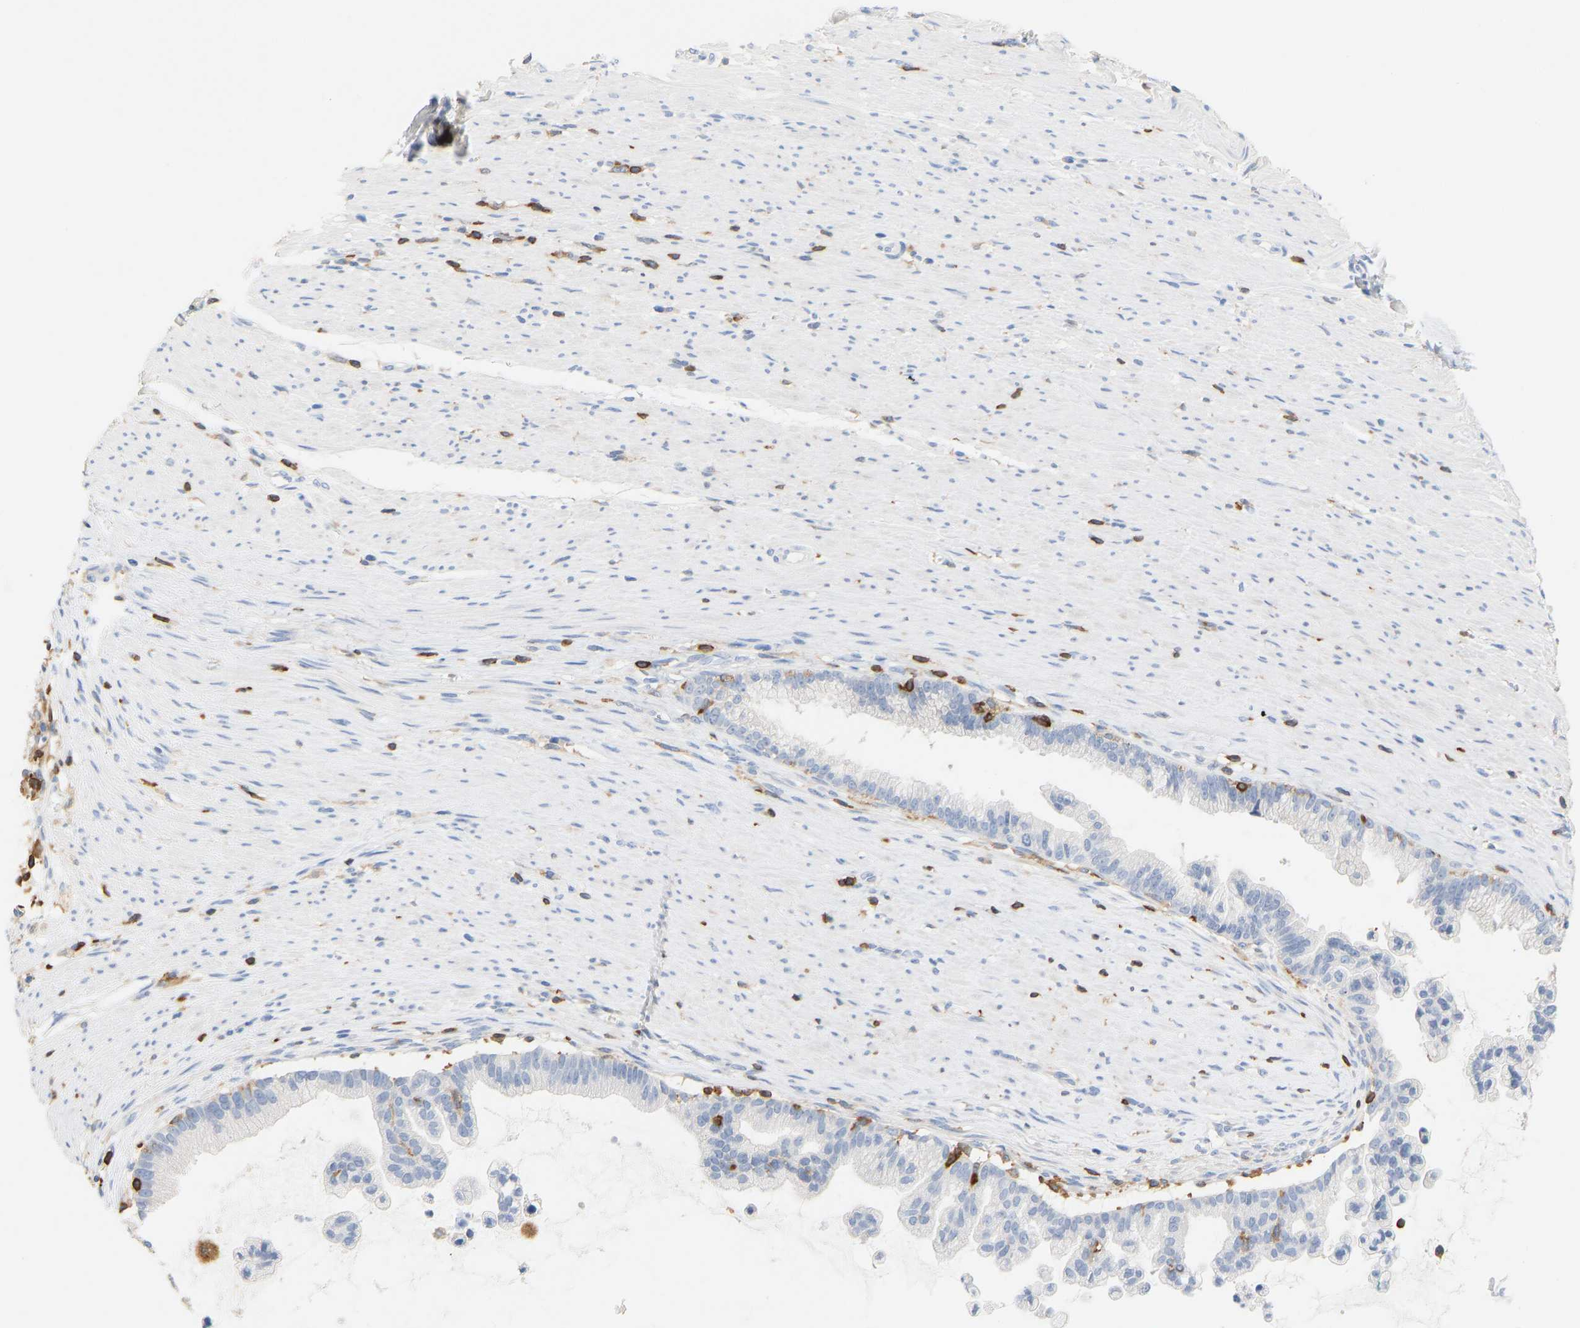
{"staining": {"intensity": "negative", "quantity": "none", "location": "none"}, "tissue": "pancreatic cancer", "cell_type": "Tumor cells", "image_type": "cancer", "snomed": [{"axis": "morphology", "description": "Adenocarcinoma, NOS"}, {"axis": "topography", "description": "Pancreas"}], "caption": "Immunohistochemical staining of human adenocarcinoma (pancreatic) reveals no significant staining in tumor cells.", "gene": "EVL", "patient": {"sex": "male", "age": 69}}